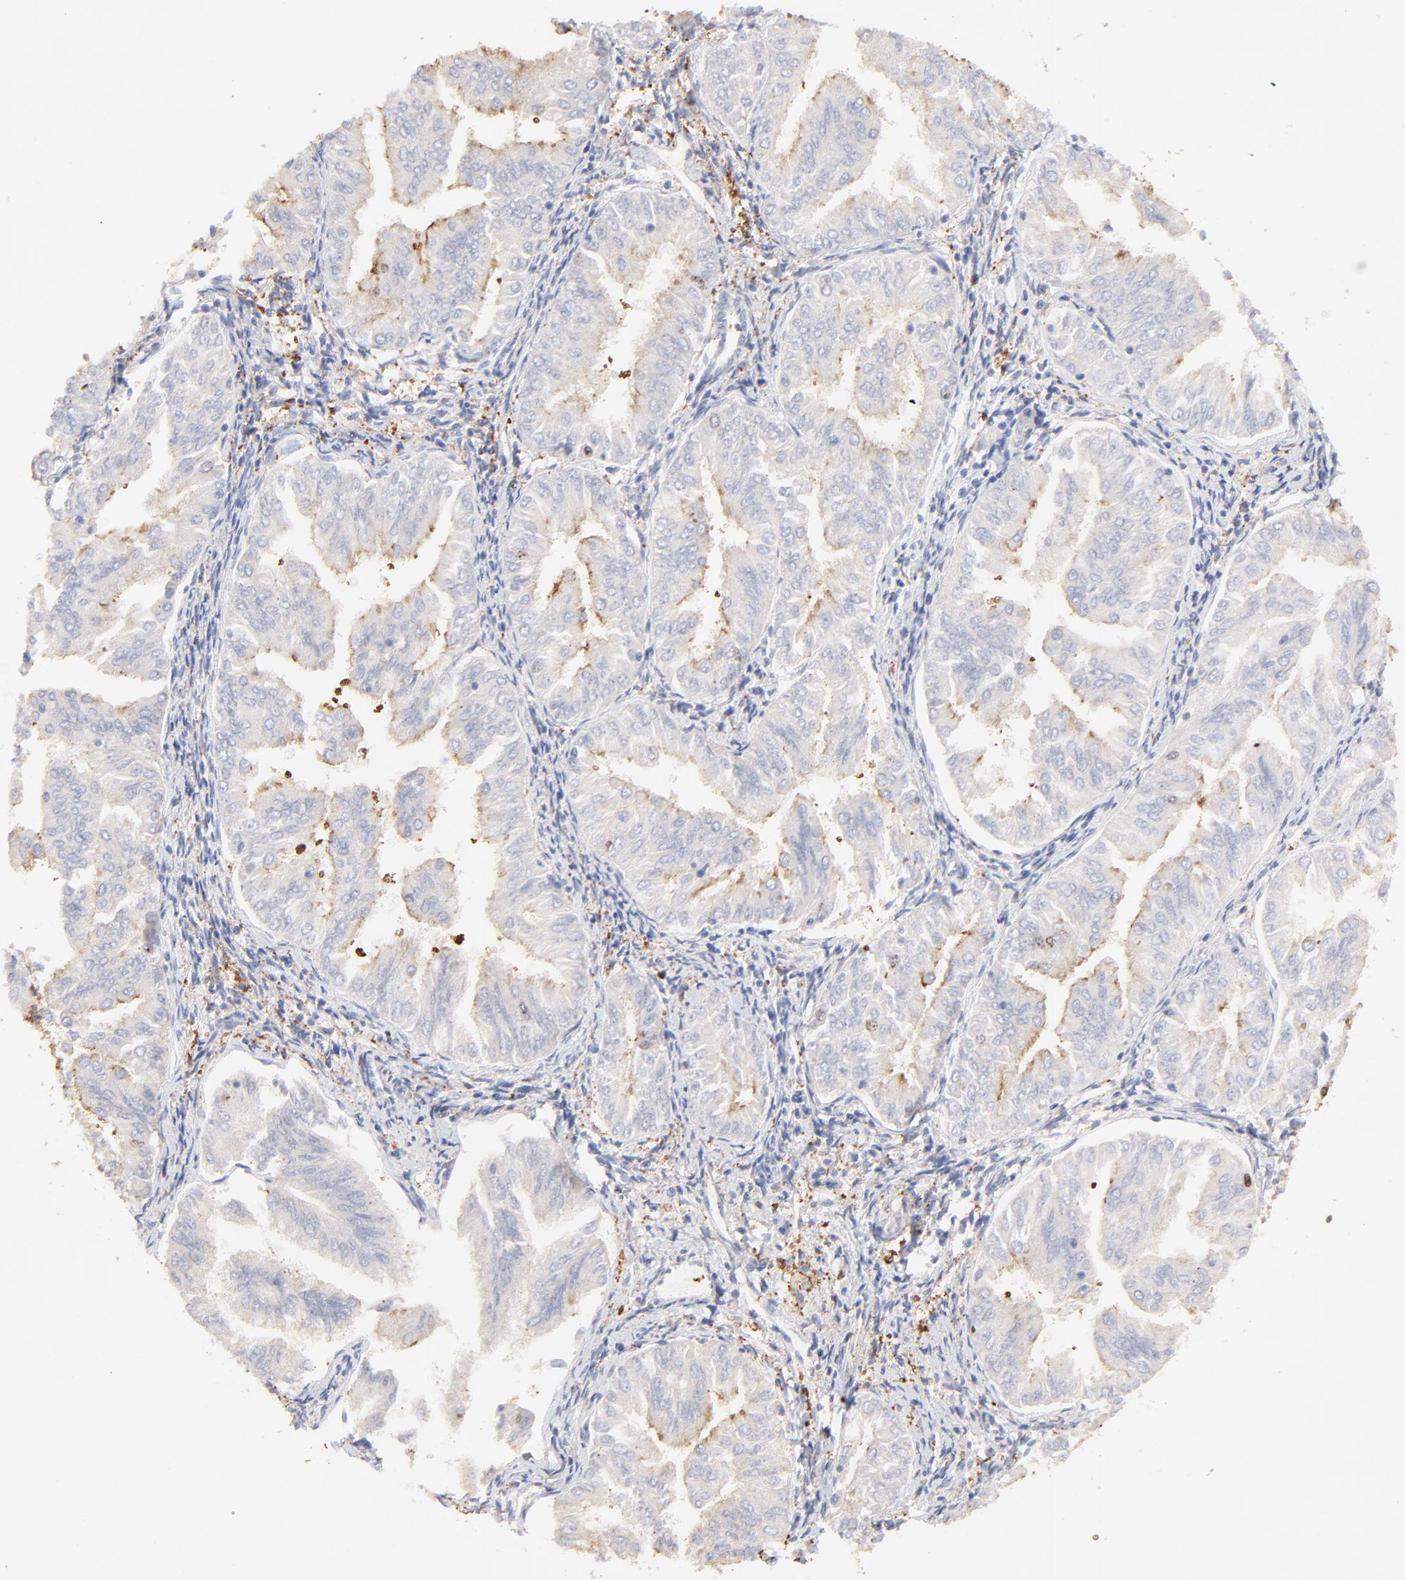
{"staining": {"intensity": "negative", "quantity": "none", "location": "none"}, "tissue": "endometrial cancer", "cell_type": "Tumor cells", "image_type": "cancer", "snomed": [{"axis": "morphology", "description": "Adenocarcinoma, NOS"}, {"axis": "topography", "description": "Endometrium"}], "caption": "Endometrial cancer stained for a protein using immunohistochemistry demonstrates no staining tumor cells.", "gene": "BIRC5", "patient": {"sex": "female", "age": 53}}